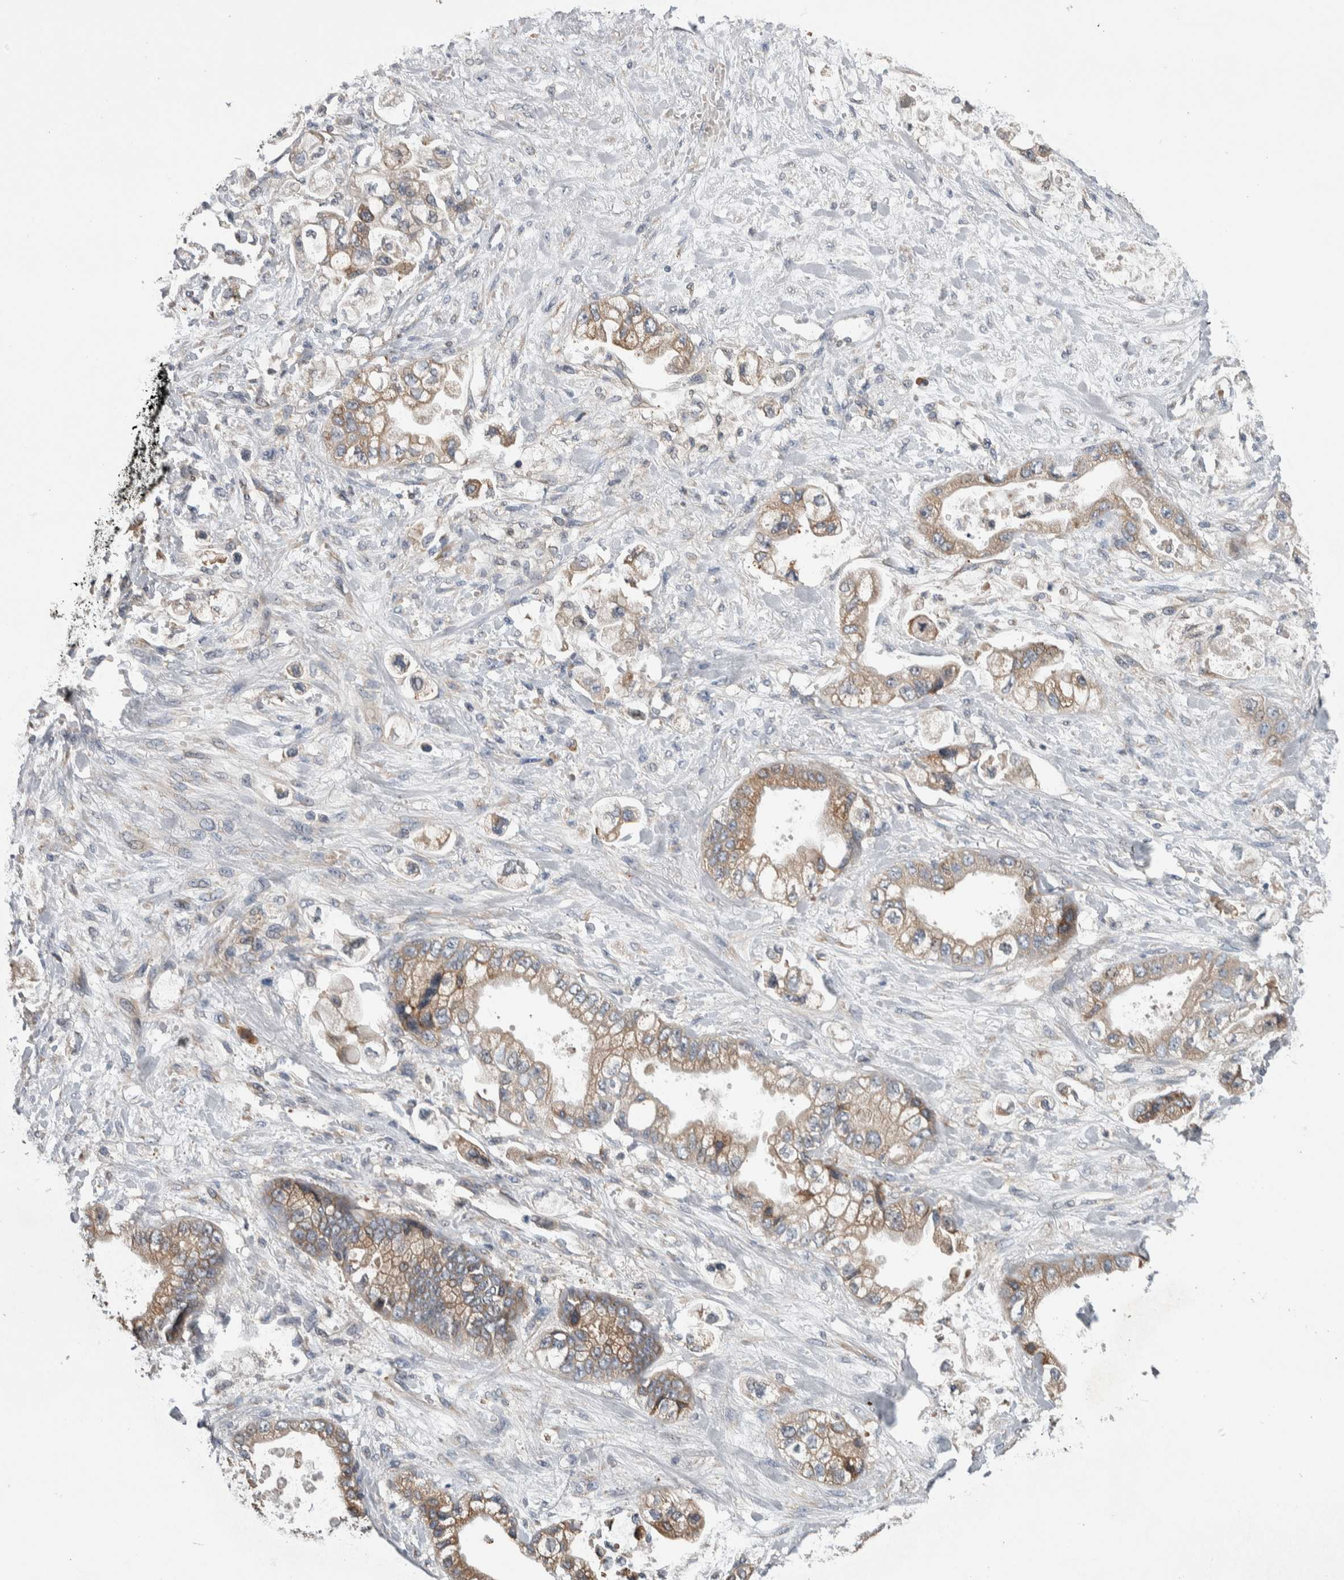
{"staining": {"intensity": "weak", "quantity": ">75%", "location": "cytoplasmic/membranous"}, "tissue": "stomach cancer", "cell_type": "Tumor cells", "image_type": "cancer", "snomed": [{"axis": "morphology", "description": "Adenocarcinoma, NOS"}, {"axis": "topography", "description": "Stomach"}], "caption": "An image showing weak cytoplasmic/membranous positivity in about >75% of tumor cells in stomach adenocarcinoma, as visualized by brown immunohistochemical staining.", "gene": "PRDM4", "patient": {"sex": "male", "age": 62}}